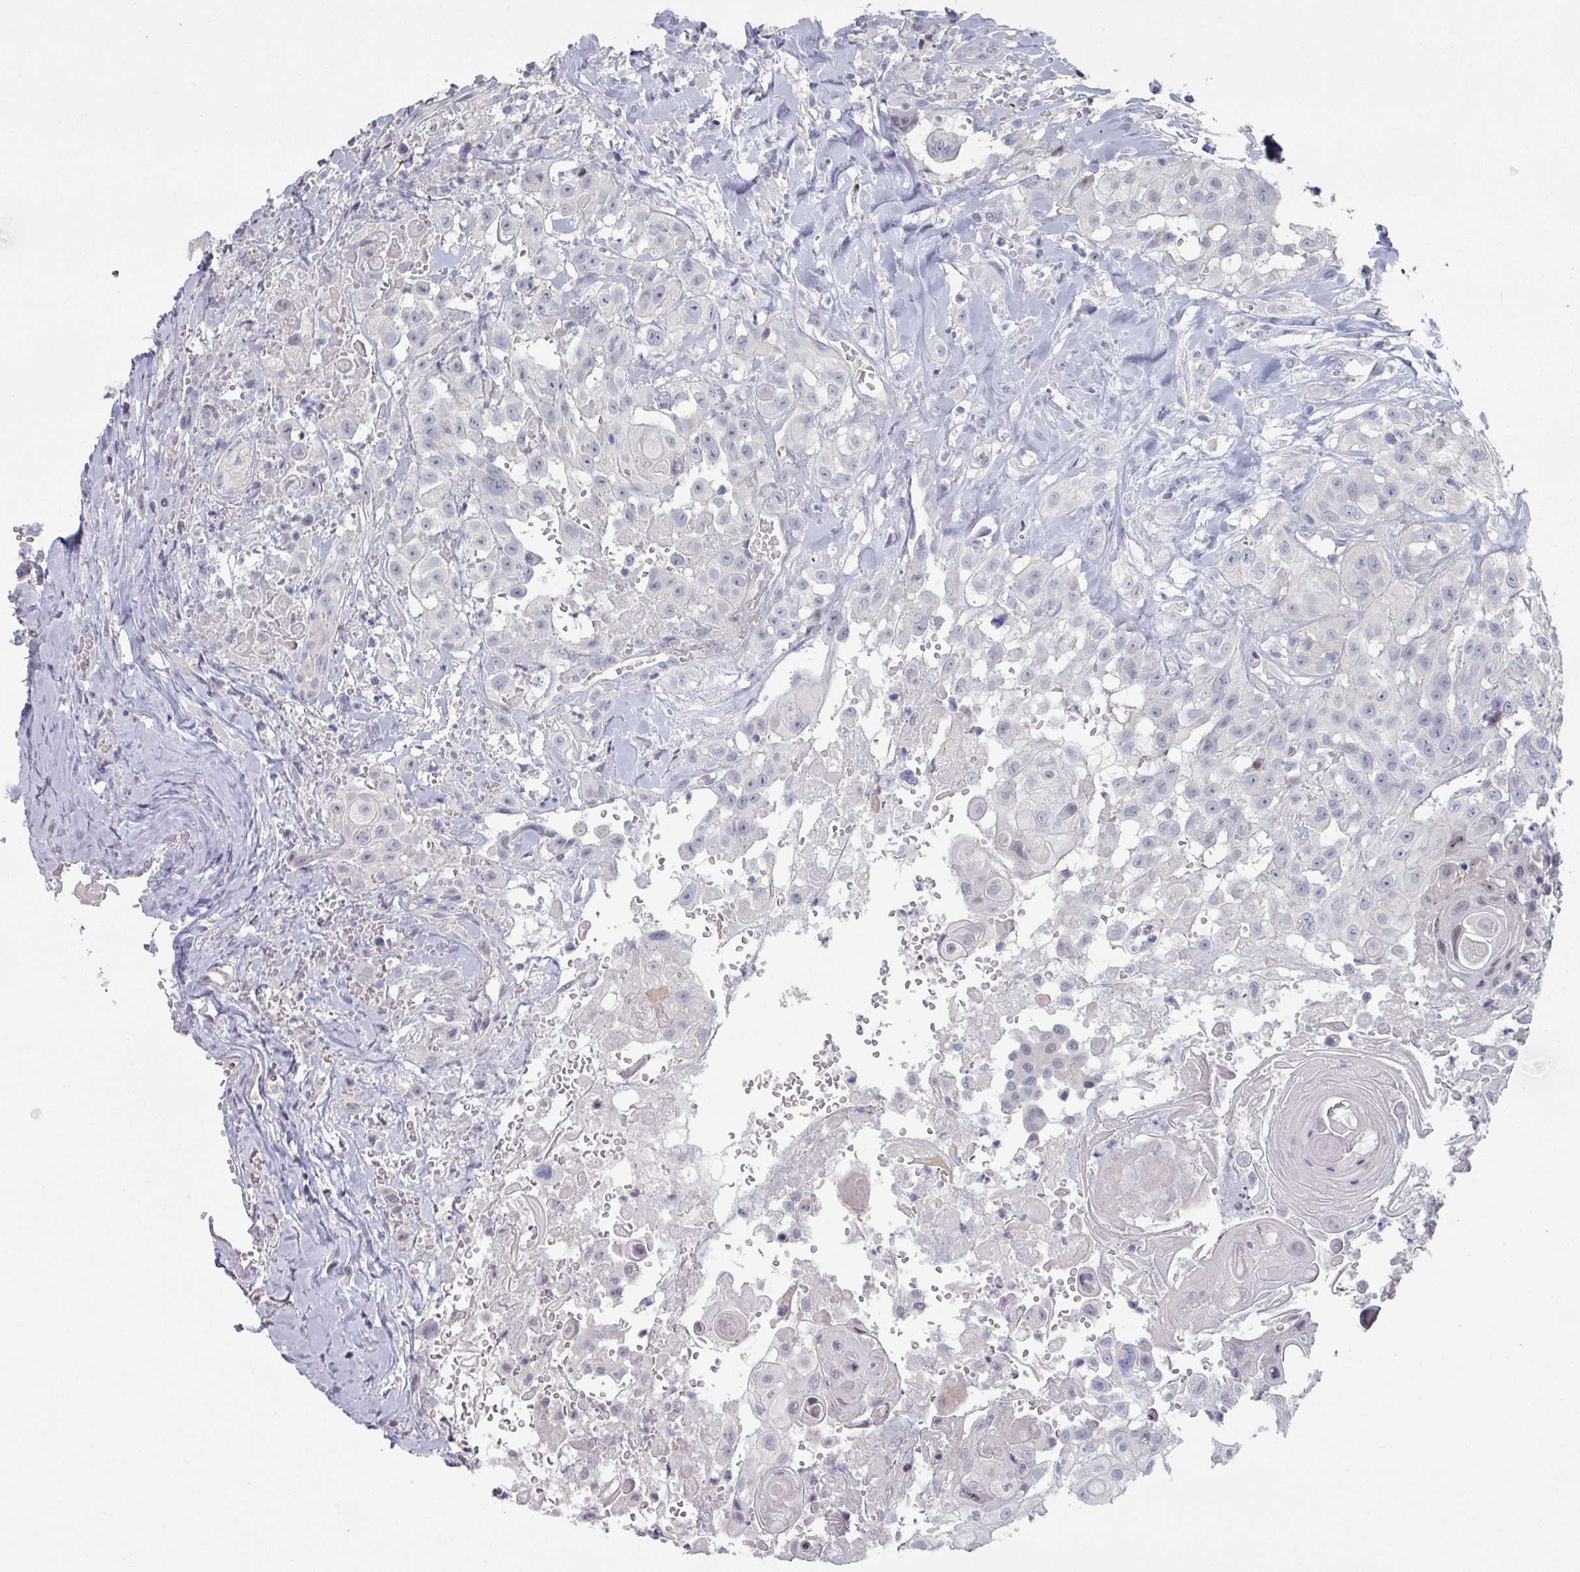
{"staining": {"intensity": "negative", "quantity": "none", "location": "none"}, "tissue": "head and neck cancer", "cell_type": "Tumor cells", "image_type": "cancer", "snomed": [{"axis": "morphology", "description": "Squamous cell carcinoma, NOS"}, {"axis": "topography", "description": "Head-Neck"}], "caption": "Immunohistochemistry of head and neck cancer (squamous cell carcinoma) reveals no staining in tumor cells.", "gene": "EFL1", "patient": {"sex": "male", "age": 83}}